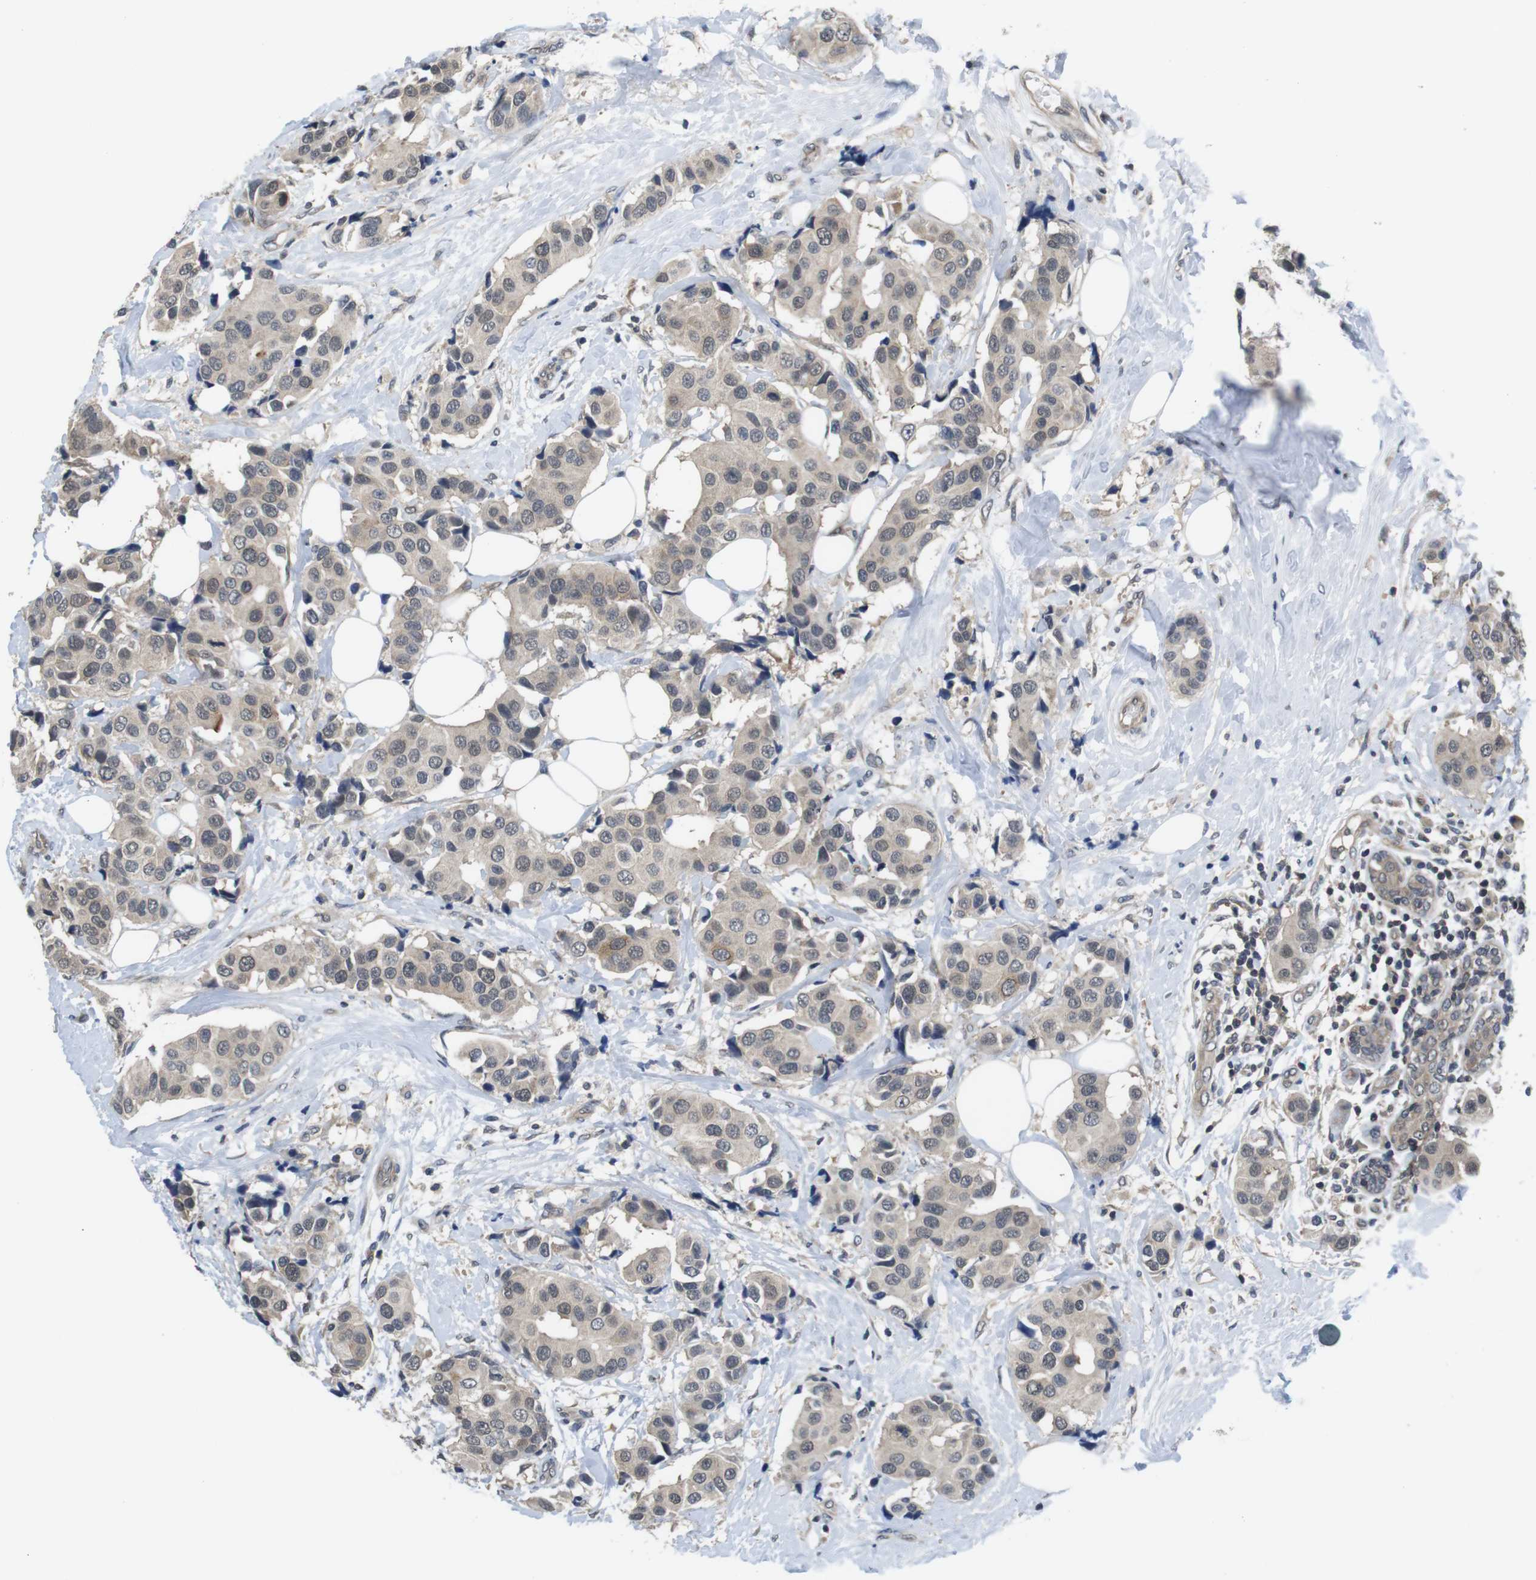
{"staining": {"intensity": "weak", "quantity": ">75%", "location": "cytoplasmic/membranous"}, "tissue": "breast cancer", "cell_type": "Tumor cells", "image_type": "cancer", "snomed": [{"axis": "morphology", "description": "Normal tissue, NOS"}, {"axis": "morphology", "description": "Duct carcinoma"}, {"axis": "topography", "description": "Breast"}], "caption": "An immunohistochemistry (IHC) micrograph of tumor tissue is shown. Protein staining in brown highlights weak cytoplasmic/membranous positivity in breast cancer (invasive ductal carcinoma) within tumor cells.", "gene": "FADD", "patient": {"sex": "female", "age": 39}}